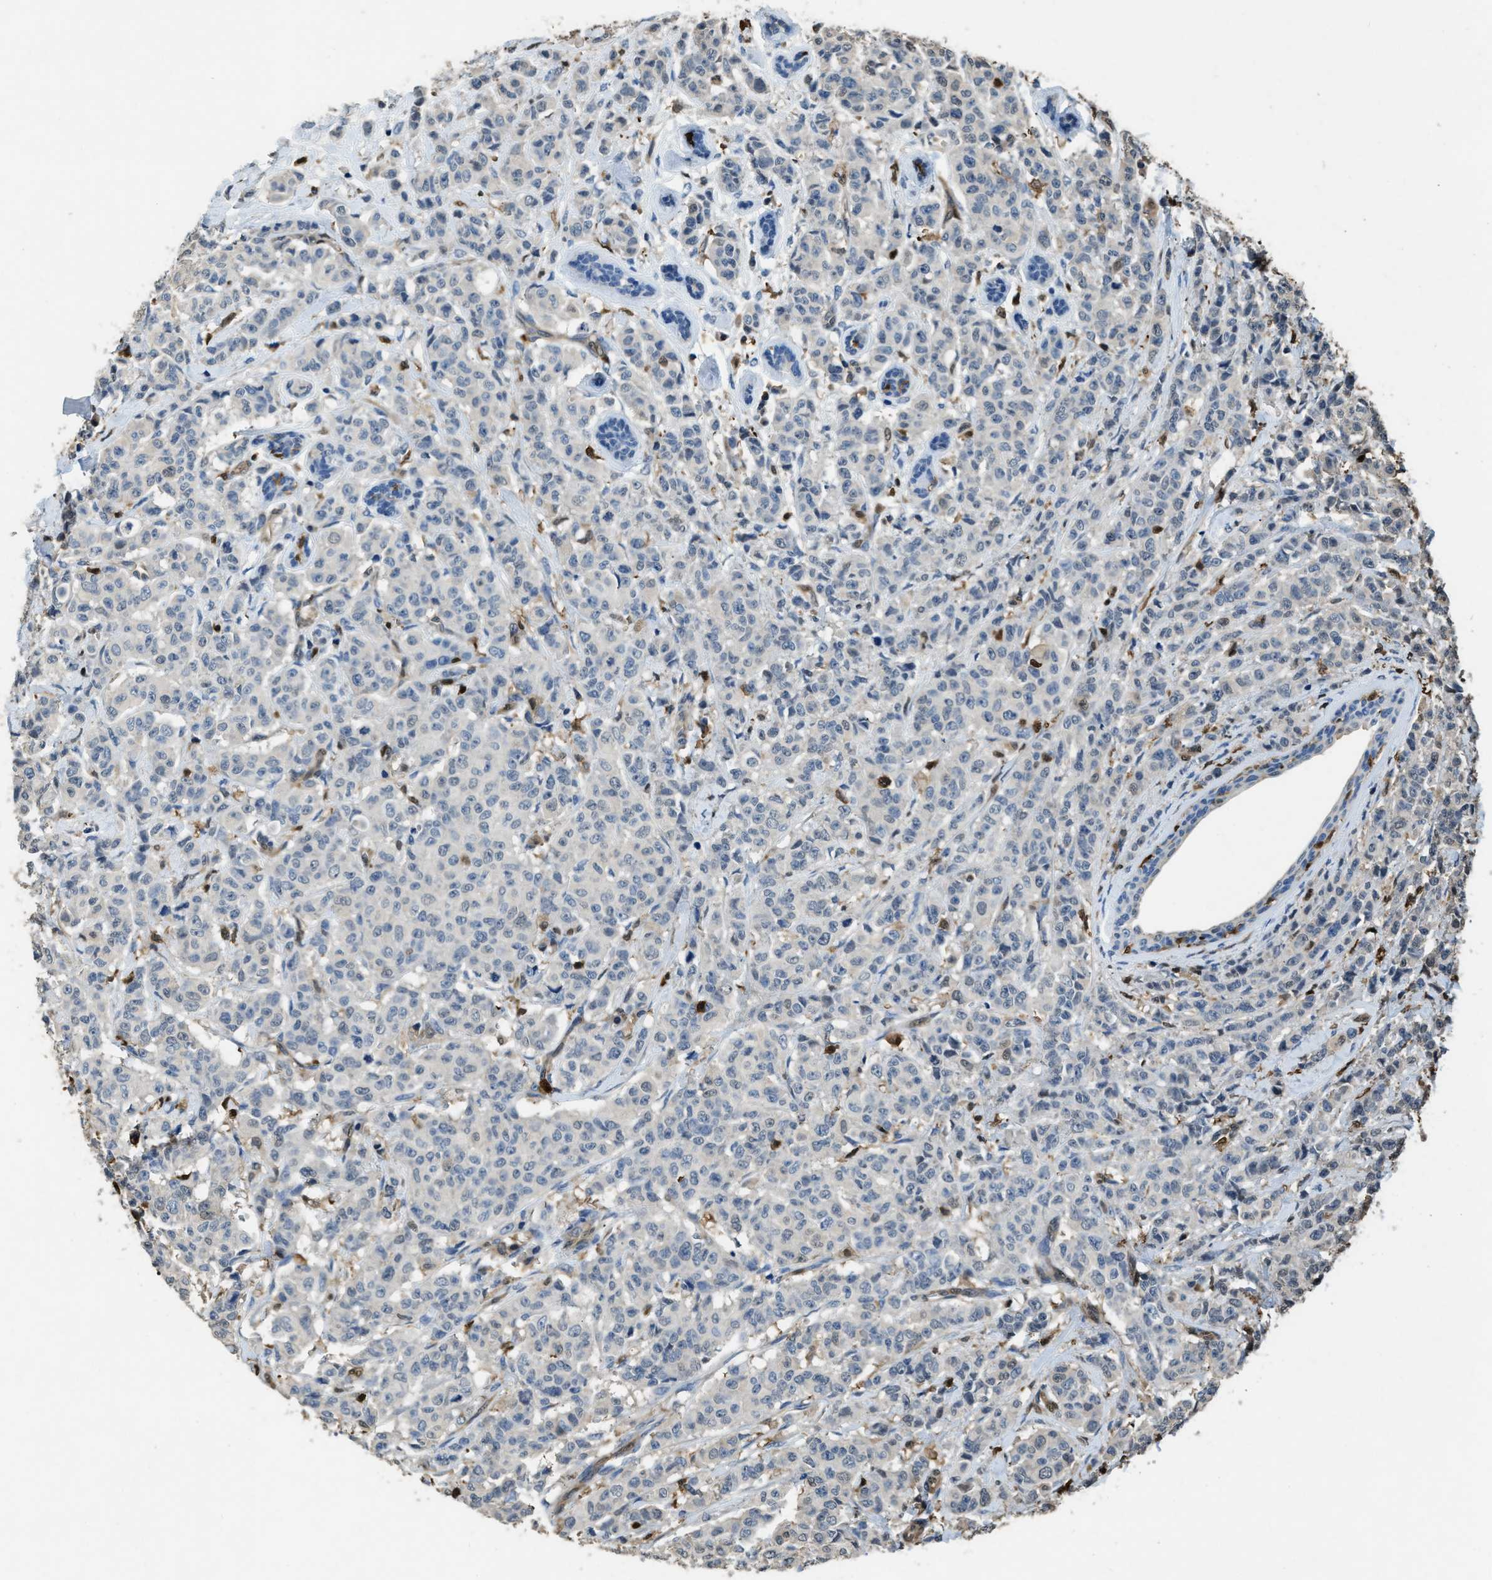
{"staining": {"intensity": "negative", "quantity": "none", "location": "none"}, "tissue": "breast cancer", "cell_type": "Tumor cells", "image_type": "cancer", "snomed": [{"axis": "morphology", "description": "Normal tissue, NOS"}, {"axis": "morphology", "description": "Duct carcinoma"}, {"axis": "topography", "description": "Breast"}], "caption": "This is an immunohistochemistry micrograph of human breast intraductal carcinoma. There is no positivity in tumor cells.", "gene": "ARHGDIB", "patient": {"sex": "female", "age": 40}}